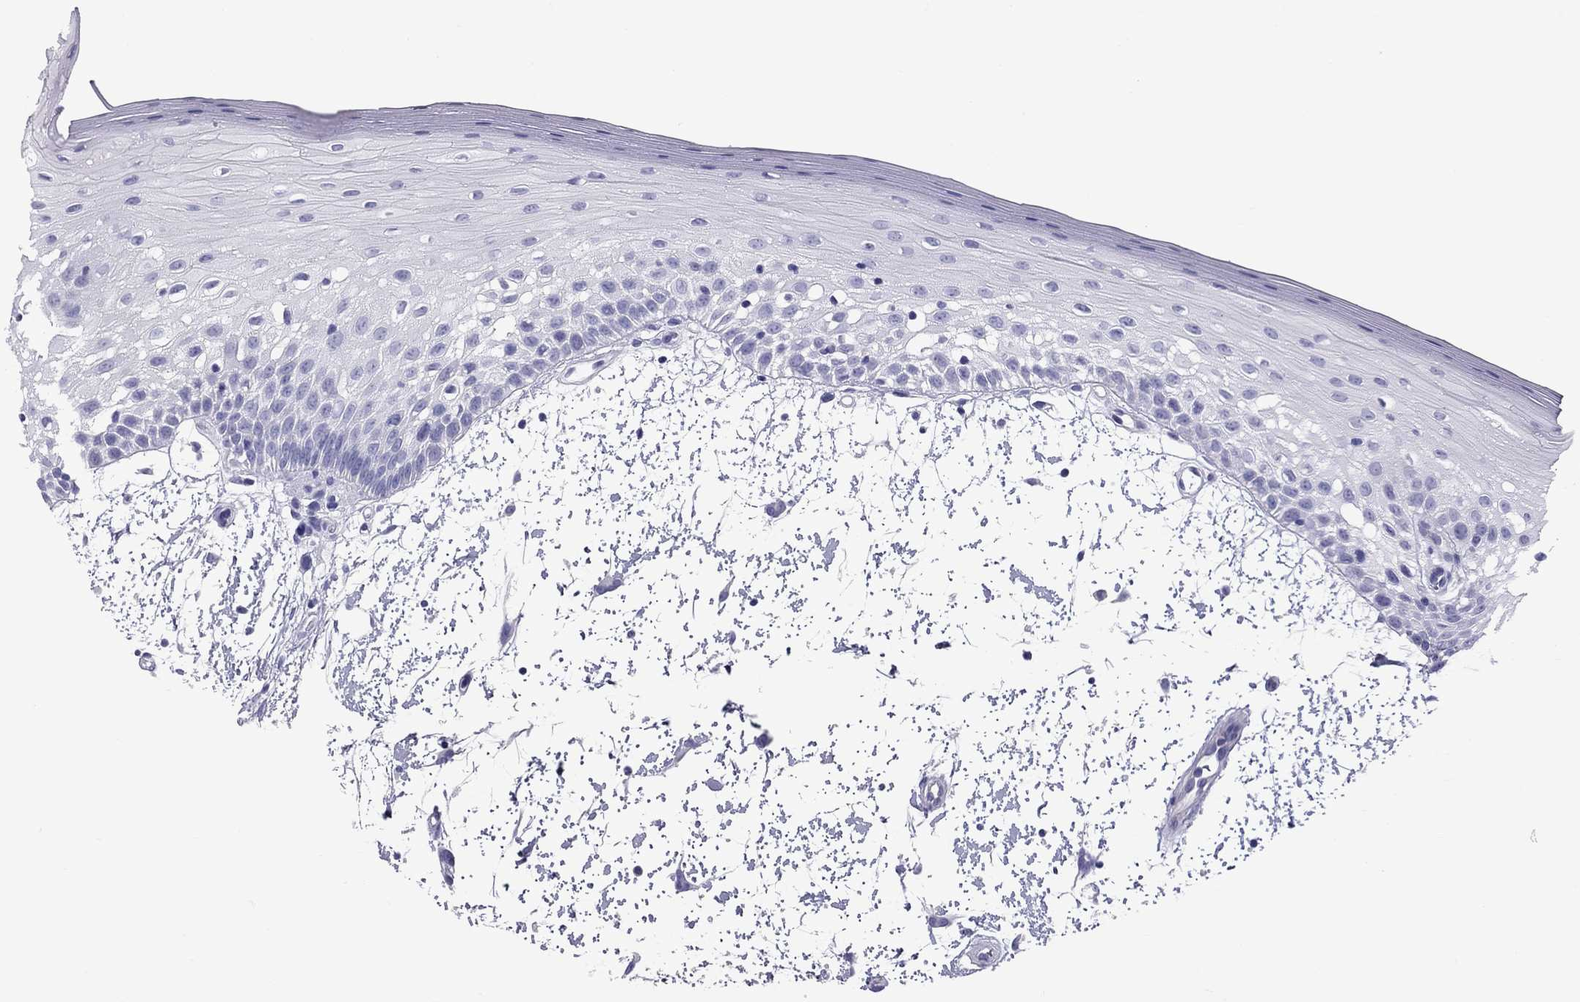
{"staining": {"intensity": "negative", "quantity": "none", "location": "none"}, "tissue": "oral mucosa", "cell_type": "Squamous epithelial cells", "image_type": "normal", "snomed": [{"axis": "morphology", "description": "Normal tissue, NOS"}, {"axis": "morphology", "description": "Squamous cell carcinoma, NOS"}, {"axis": "topography", "description": "Oral tissue"}, {"axis": "topography", "description": "Head-Neck"}], "caption": "Oral mucosa was stained to show a protein in brown. There is no significant expression in squamous epithelial cells. The staining is performed using DAB (3,3'-diaminobenzidine) brown chromogen with nuclei counter-stained in using hematoxylin.", "gene": "FSCN3", "patient": {"sex": "female", "age": 75}}